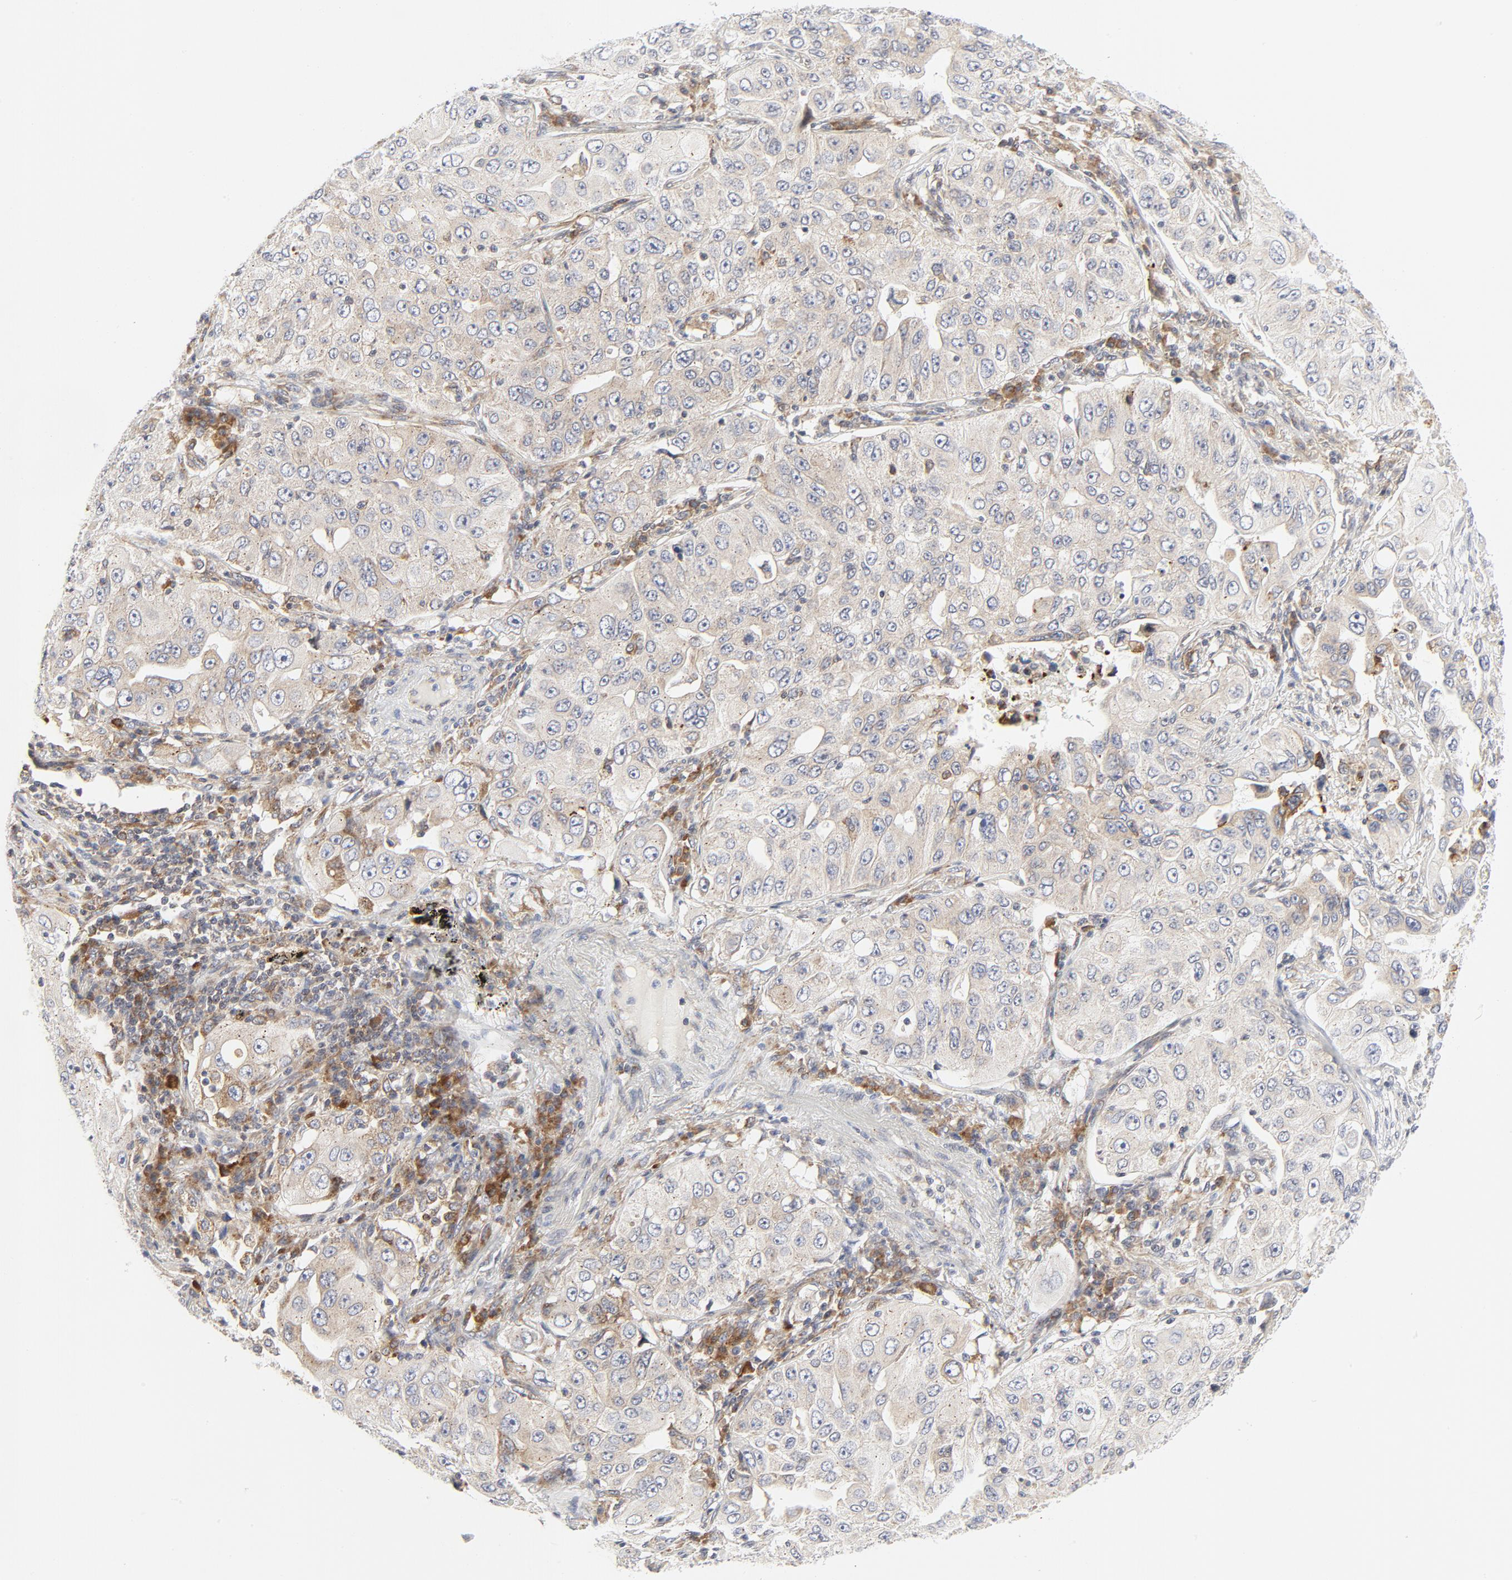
{"staining": {"intensity": "weak", "quantity": "25%-75%", "location": "cytoplasmic/membranous"}, "tissue": "lung cancer", "cell_type": "Tumor cells", "image_type": "cancer", "snomed": [{"axis": "morphology", "description": "Adenocarcinoma, NOS"}, {"axis": "topography", "description": "Lung"}], "caption": "Brown immunohistochemical staining in human lung cancer (adenocarcinoma) demonstrates weak cytoplasmic/membranous staining in approximately 25%-75% of tumor cells.", "gene": "LRP6", "patient": {"sex": "male", "age": 84}}